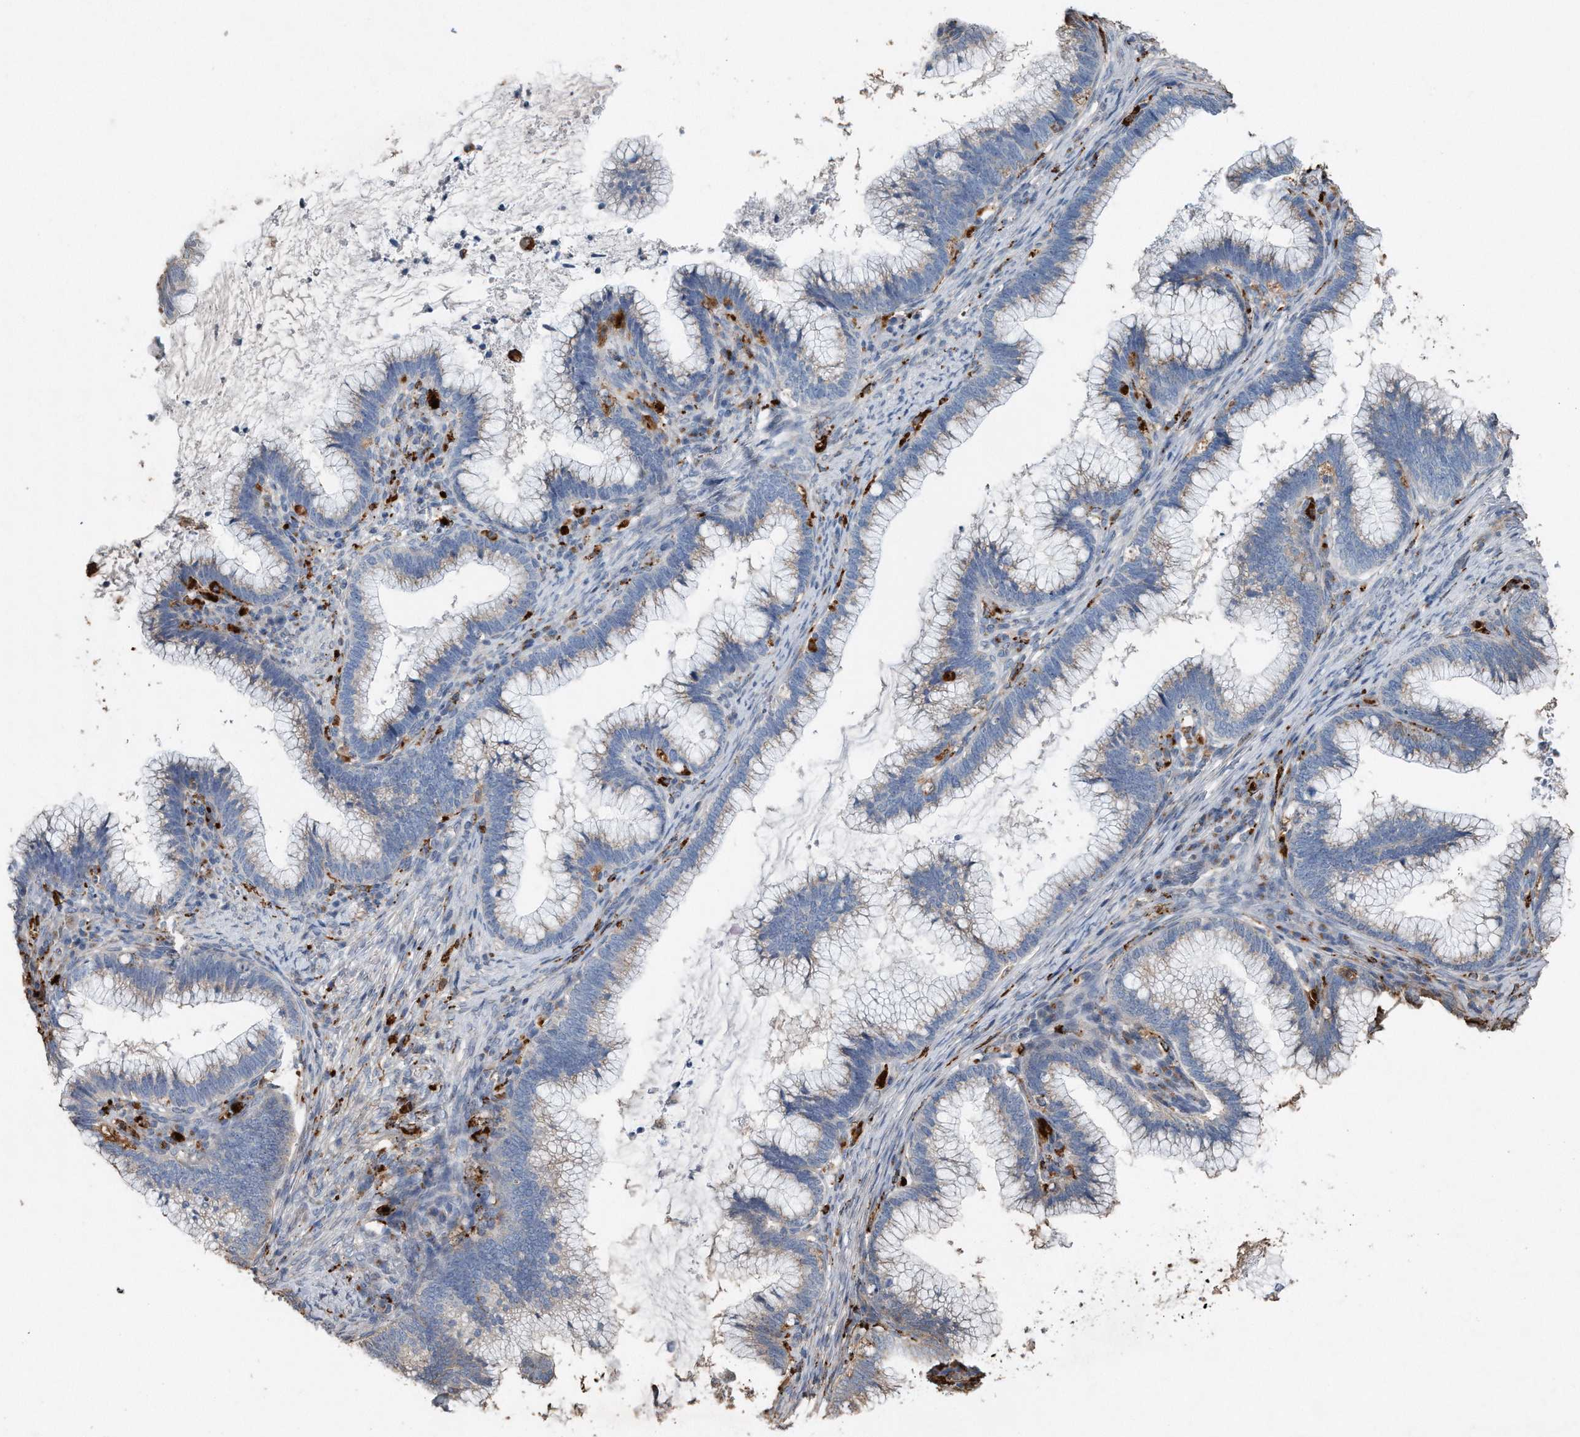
{"staining": {"intensity": "weak", "quantity": "25%-75%", "location": "cytoplasmic/membranous"}, "tissue": "cervical cancer", "cell_type": "Tumor cells", "image_type": "cancer", "snomed": [{"axis": "morphology", "description": "Adenocarcinoma, NOS"}, {"axis": "topography", "description": "Cervix"}], "caption": "Immunohistochemical staining of human cervical cancer (adenocarcinoma) shows low levels of weak cytoplasmic/membranous protein staining in about 25%-75% of tumor cells.", "gene": "ZNF772", "patient": {"sex": "female", "age": 36}}